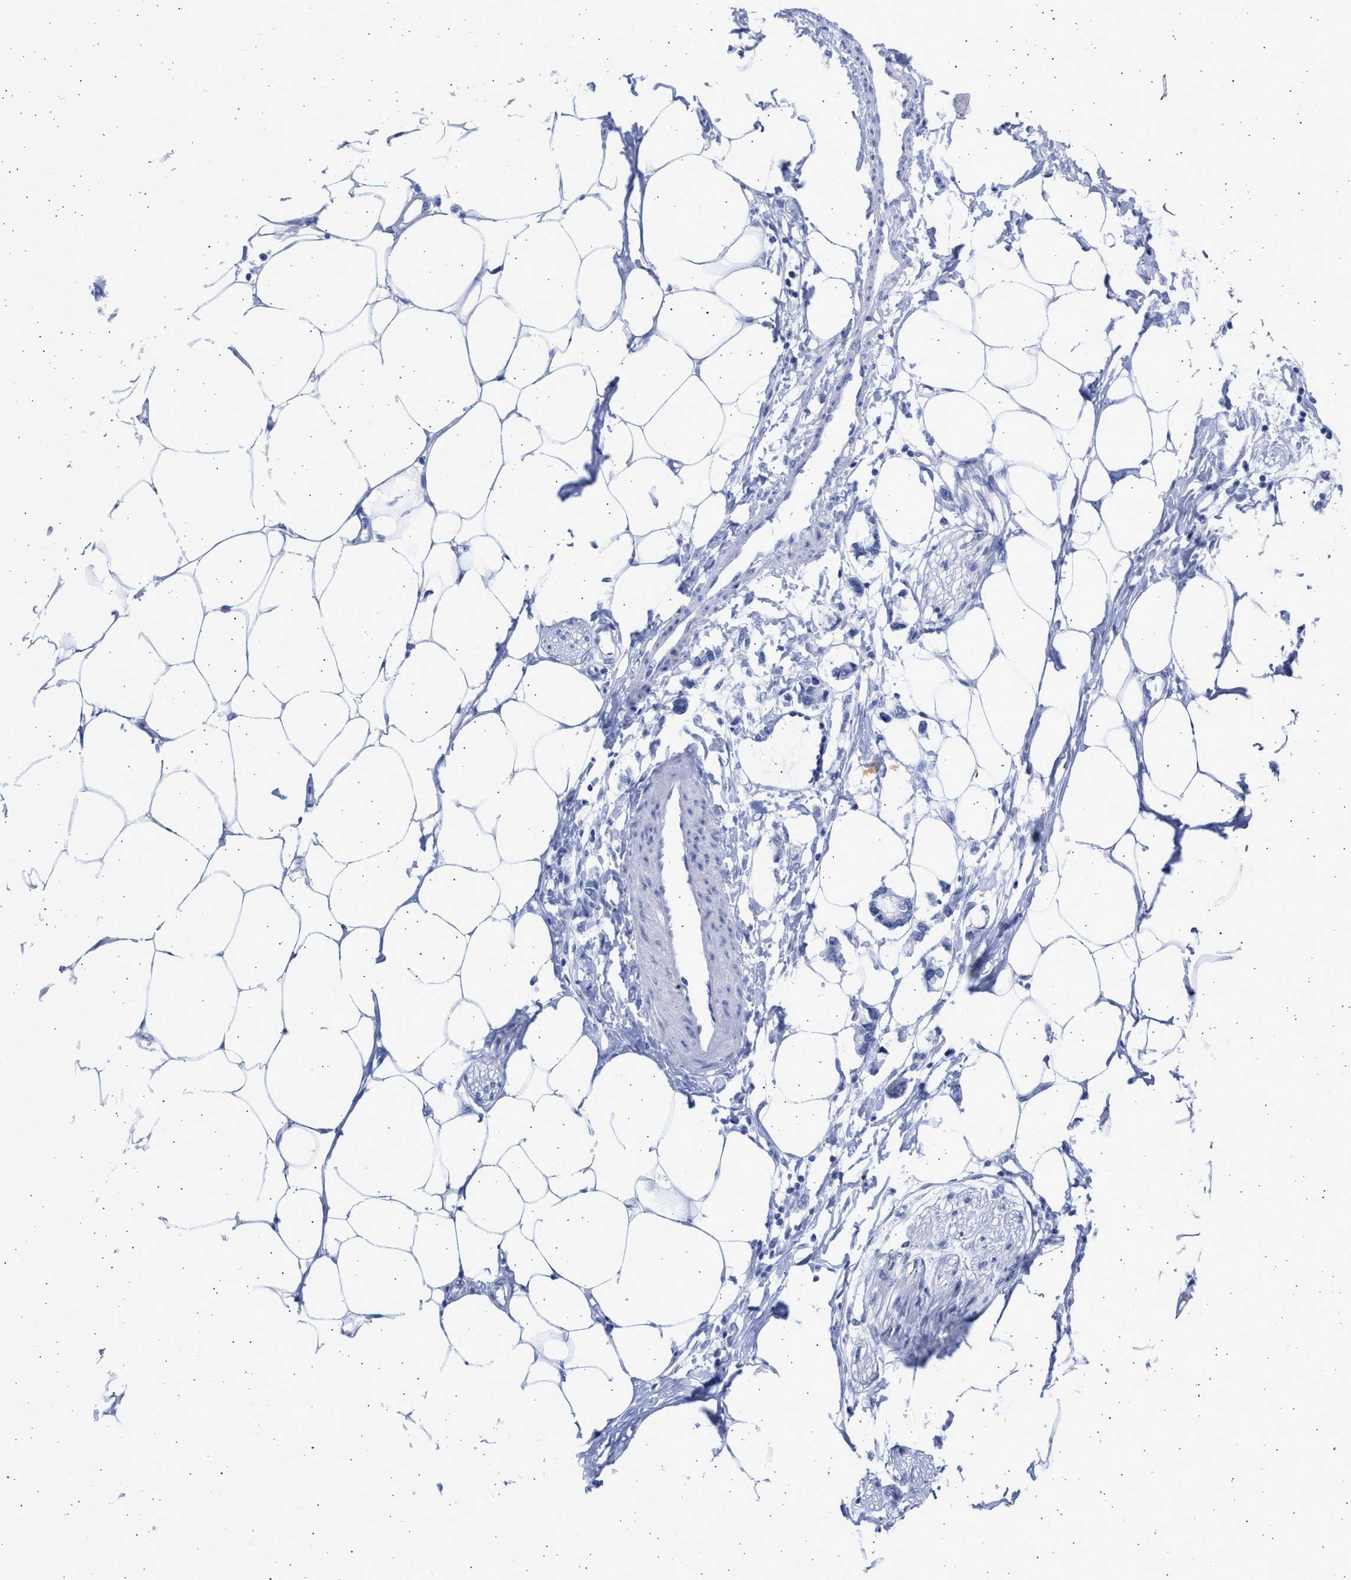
{"staining": {"intensity": "negative", "quantity": "none", "location": "none"}, "tissue": "adipose tissue", "cell_type": "Adipocytes", "image_type": "normal", "snomed": [{"axis": "morphology", "description": "Normal tissue, NOS"}, {"axis": "morphology", "description": "Adenocarcinoma, NOS"}, {"axis": "topography", "description": "Colon"}, {"axis": "topography", "description": "Peripheral nerve tissue"}], "caption": "Immunohistochemistry of unremarkable human adipose tissue exhibits no staining in adipocytes. (Brightfield microscopy of DAB (3,3'-diaminobenzidine) IHC at high magnification).", "gene": "ALDOC", "patient": {"sex": "male", "age": 14}}